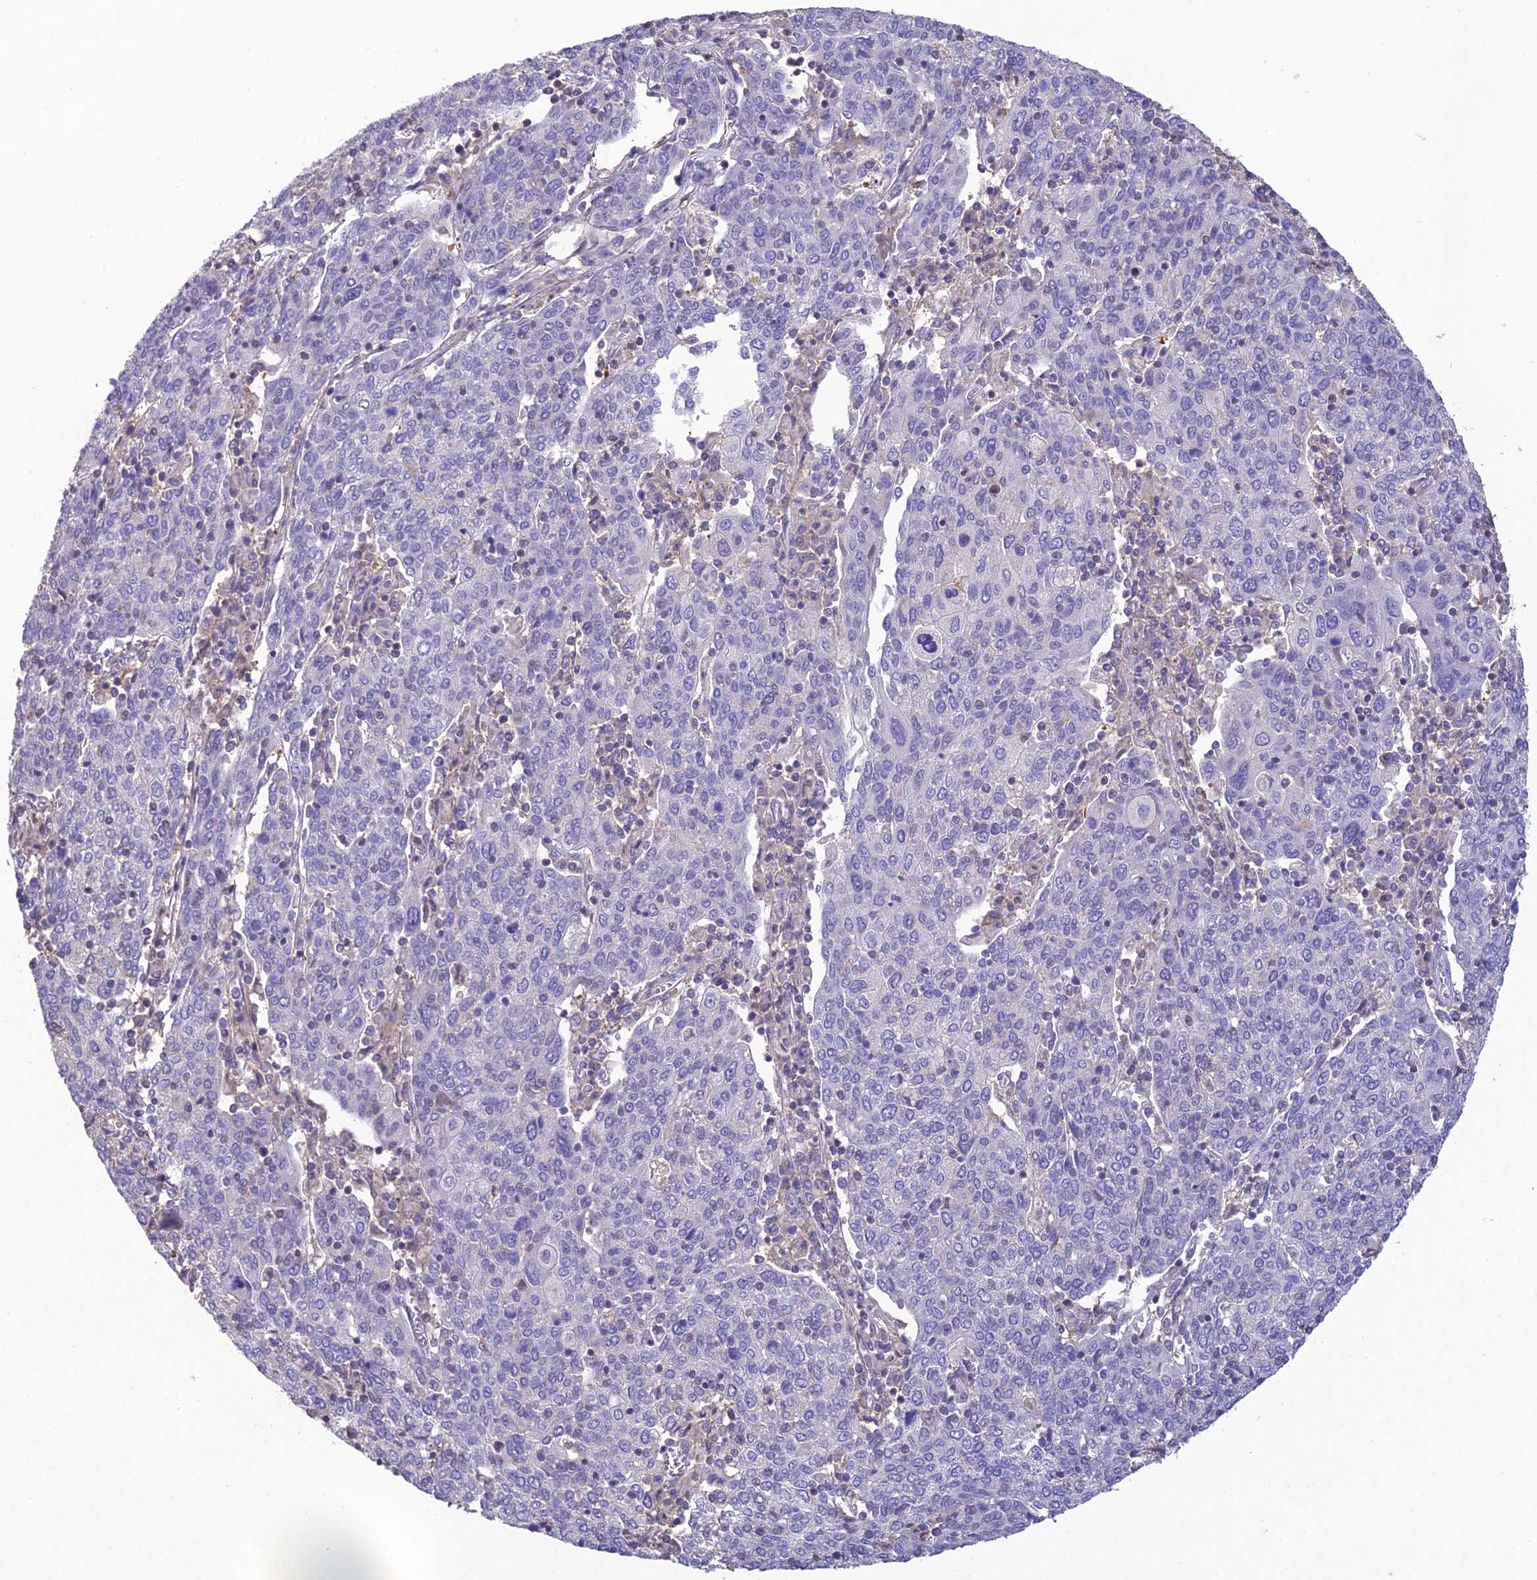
{"staining": {"intensity": "negative", "quantity": "none", "location": "none"}, "tissue": "cervical cancer", "cell_type": "Tumor cells", "image_type": "cancer", "snomed": [{"axis": "morphology", "description": "Squamous cell carcinoma, NOS"}, {"axis": "topography", "description": "Cervix"}], "caption": "An image of human squamous cell carcinoma (cervical) is negative for staining in tumor cells.", "gene": "SNX24", "patient": {"sex": "female", "age": 67}}